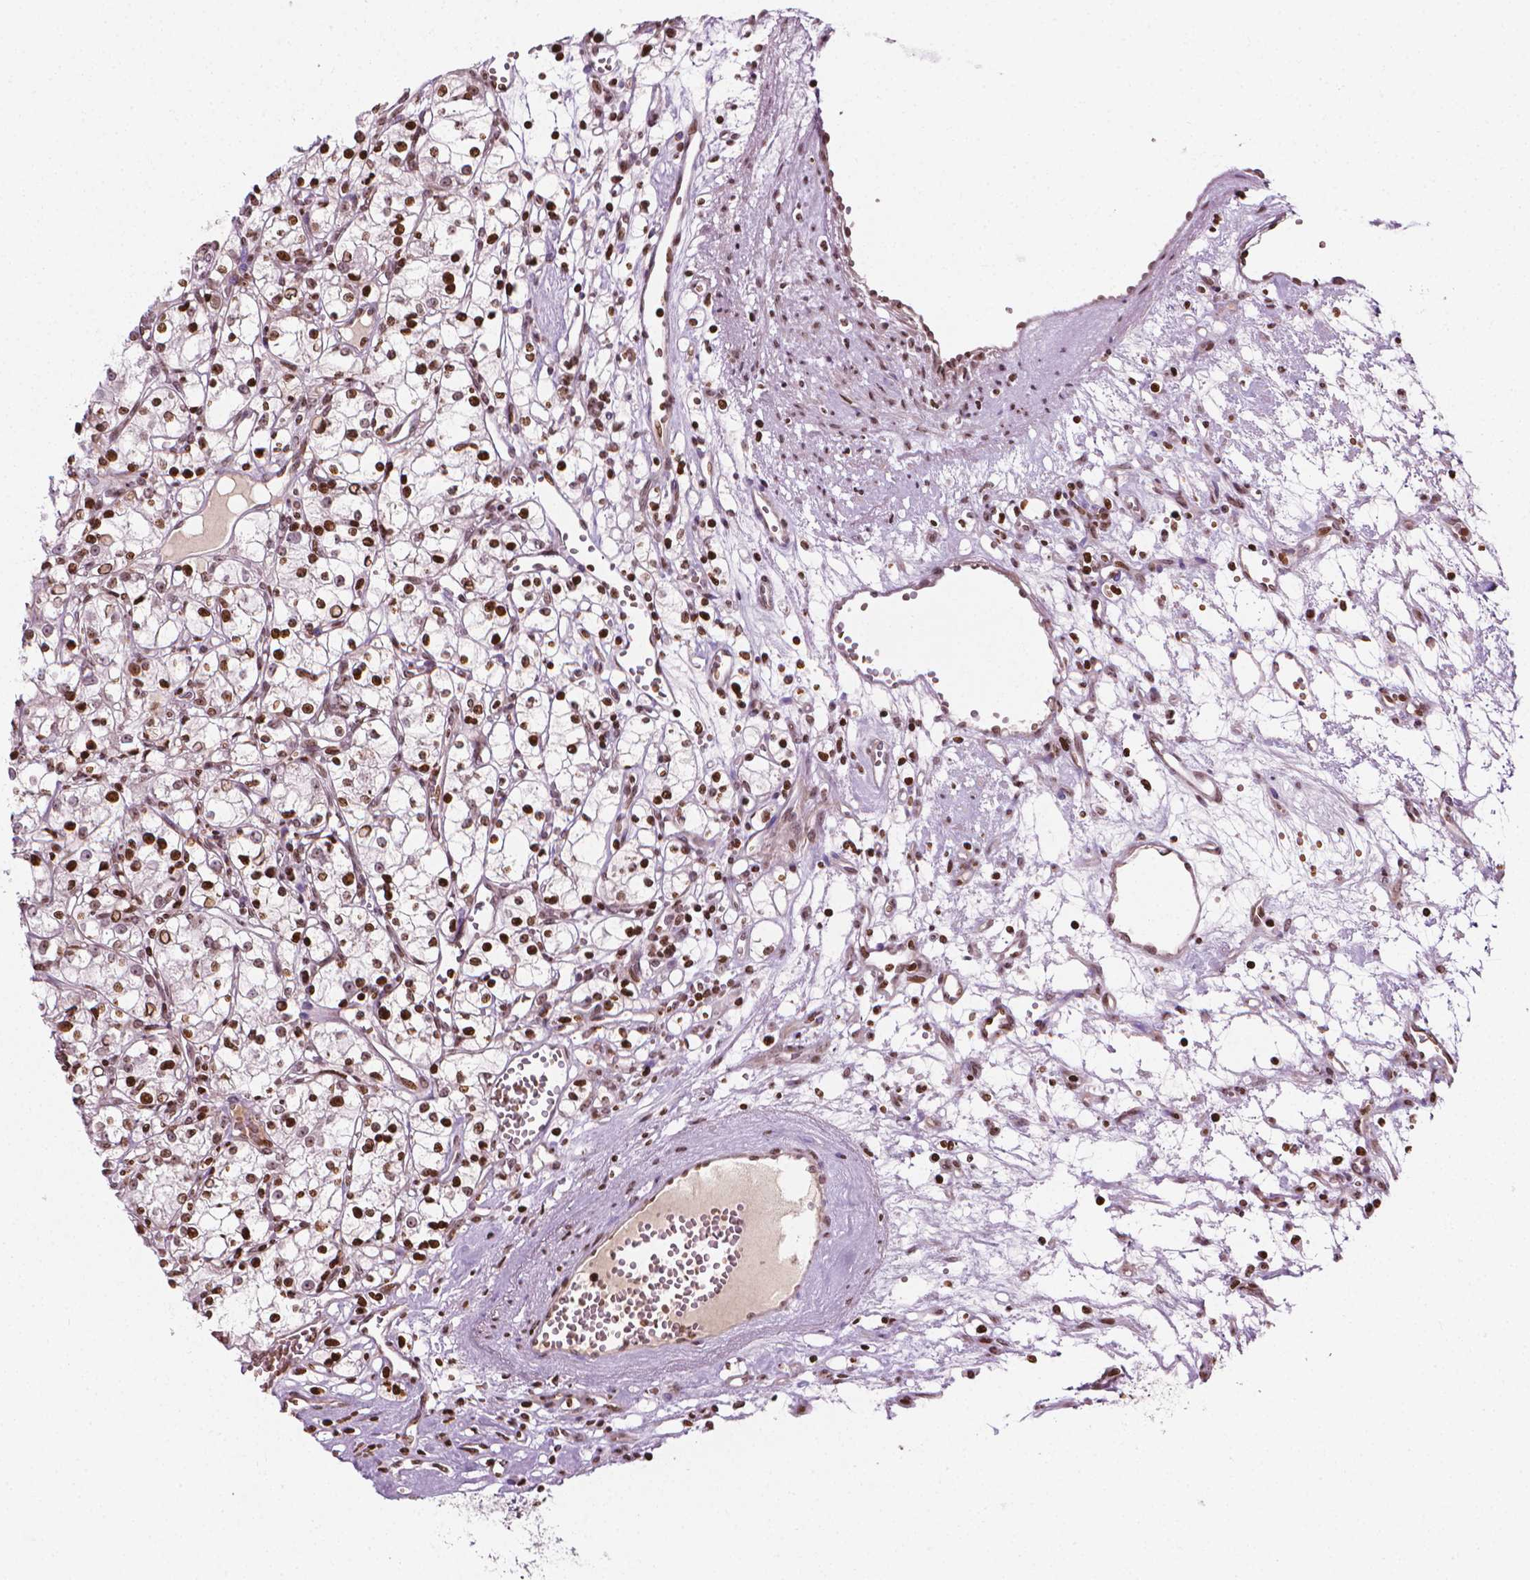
{"staining": {"intensity": "moderate", "quantity": ">75%", "location": "nuclear"}, "tissue": "renal cancer", "cell_type": "Tumor cells", "image_type": "cancer", "snomed": [{"axis": "morphology", "description": "Adenocarcinoma, NOS"}, {"axis": "topography", "description": "Kidney"}], "caption": "This is a histology image of IHC staining of renal cancer (adenocarcinoma), which shows moderate staining in the nuclear of tumor cells.", "gene": "PIP4K2A", "patient": {"sex": "female", "age": 59}}